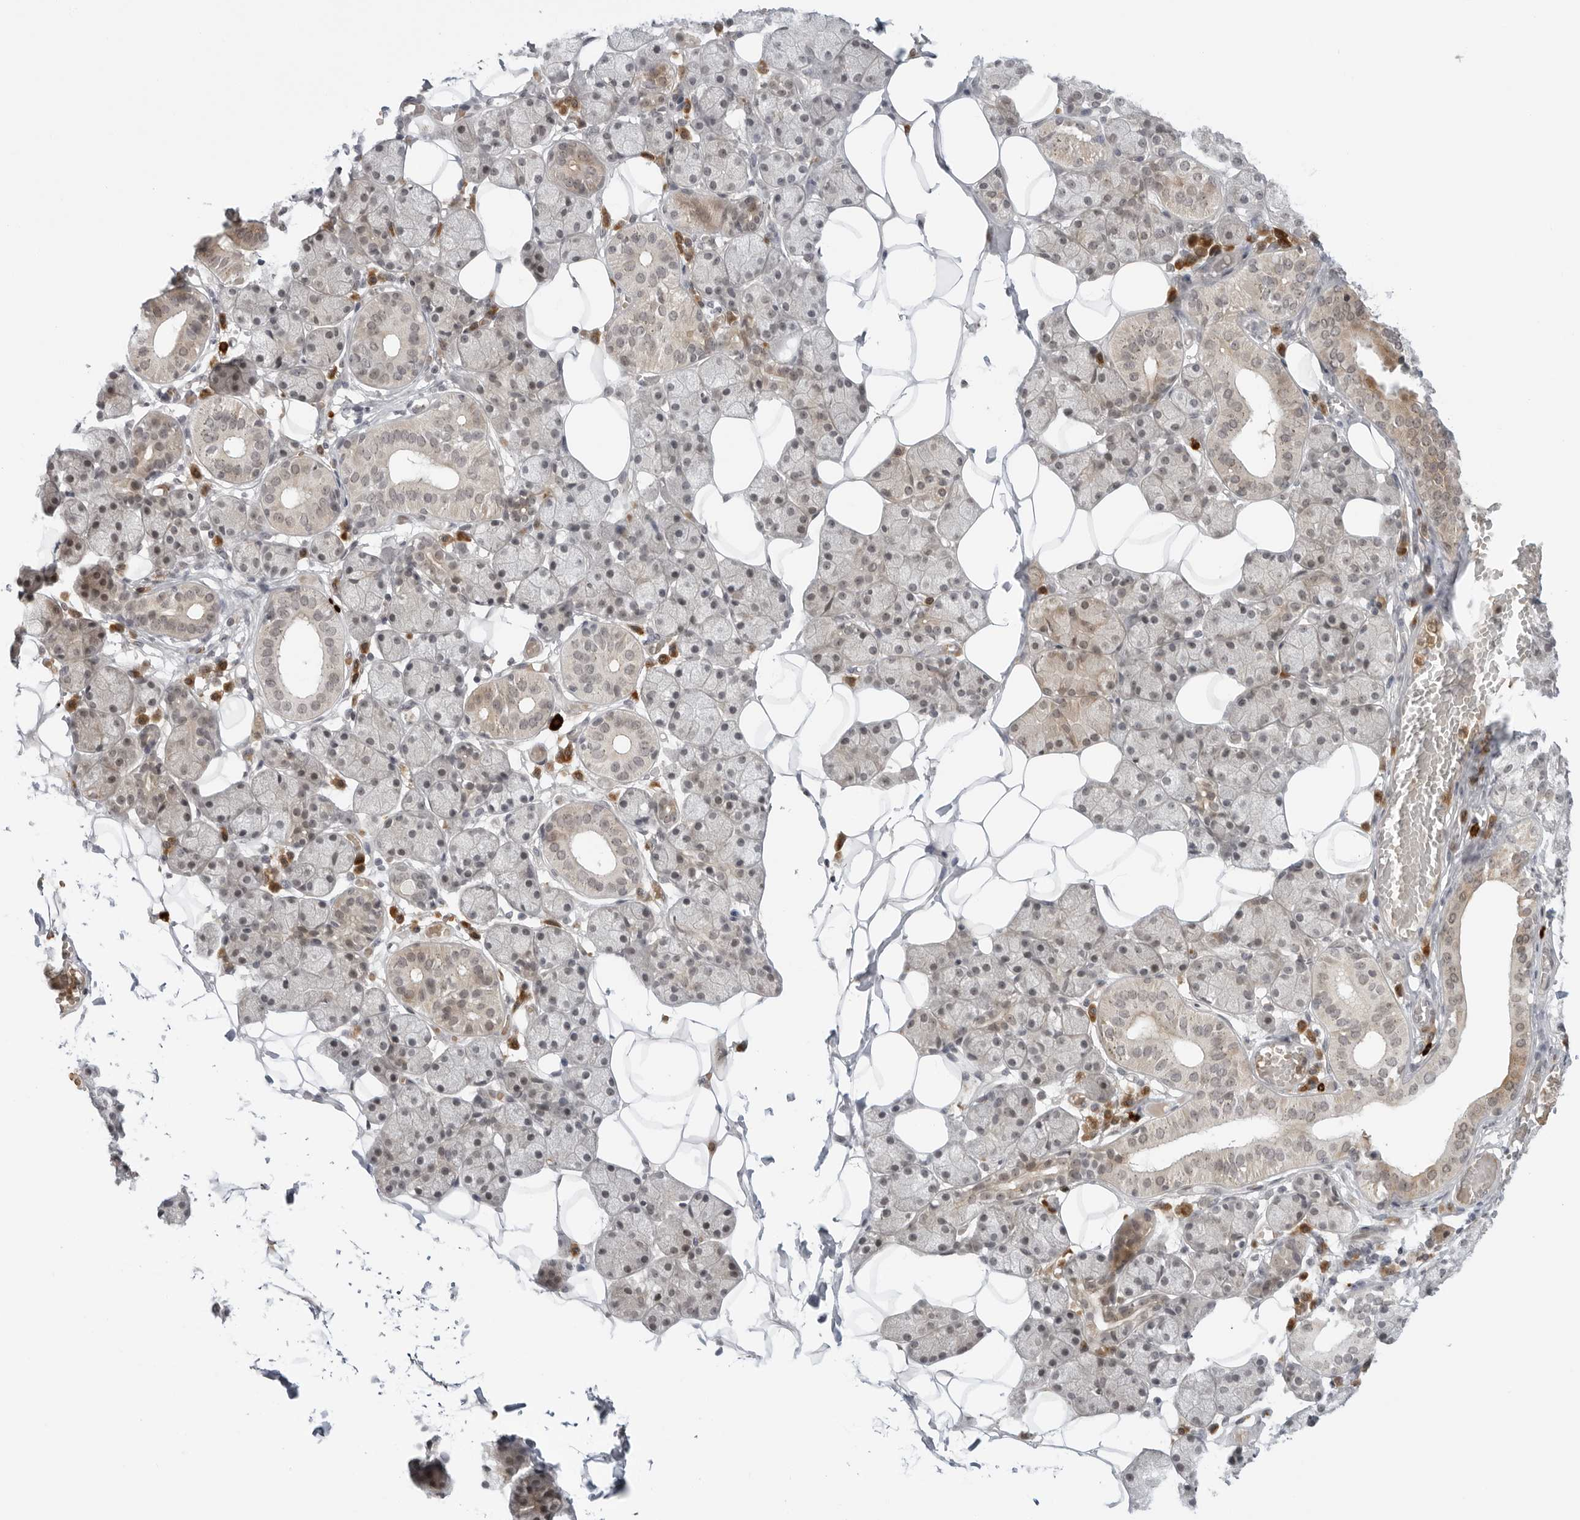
{"staining": {"intensity": "moderate", "quantity": "<25%", "location": "cytoplasmic/membranous"}, "tissue": "salivary gland", "cell_type": "Glandular cells", "image_type": "normal", "snomed": [{"axis": "morphology", "description": "Normal tissue, NOS"}, {"axis": "topography", "description": "Salivary gland"}], "caption": "Unremarkable salivary gland was stained to show a protein in brown. There is low levels of moderate cytoplasmic/membranous positivity in approximately <25% of glandular cells. (DAB (3,3'-diaminobenzidine) IHC with brightfield microscopy, high magnification).", "gene": "SUGCT", "patient": {"sex": "female", "age": 33}}